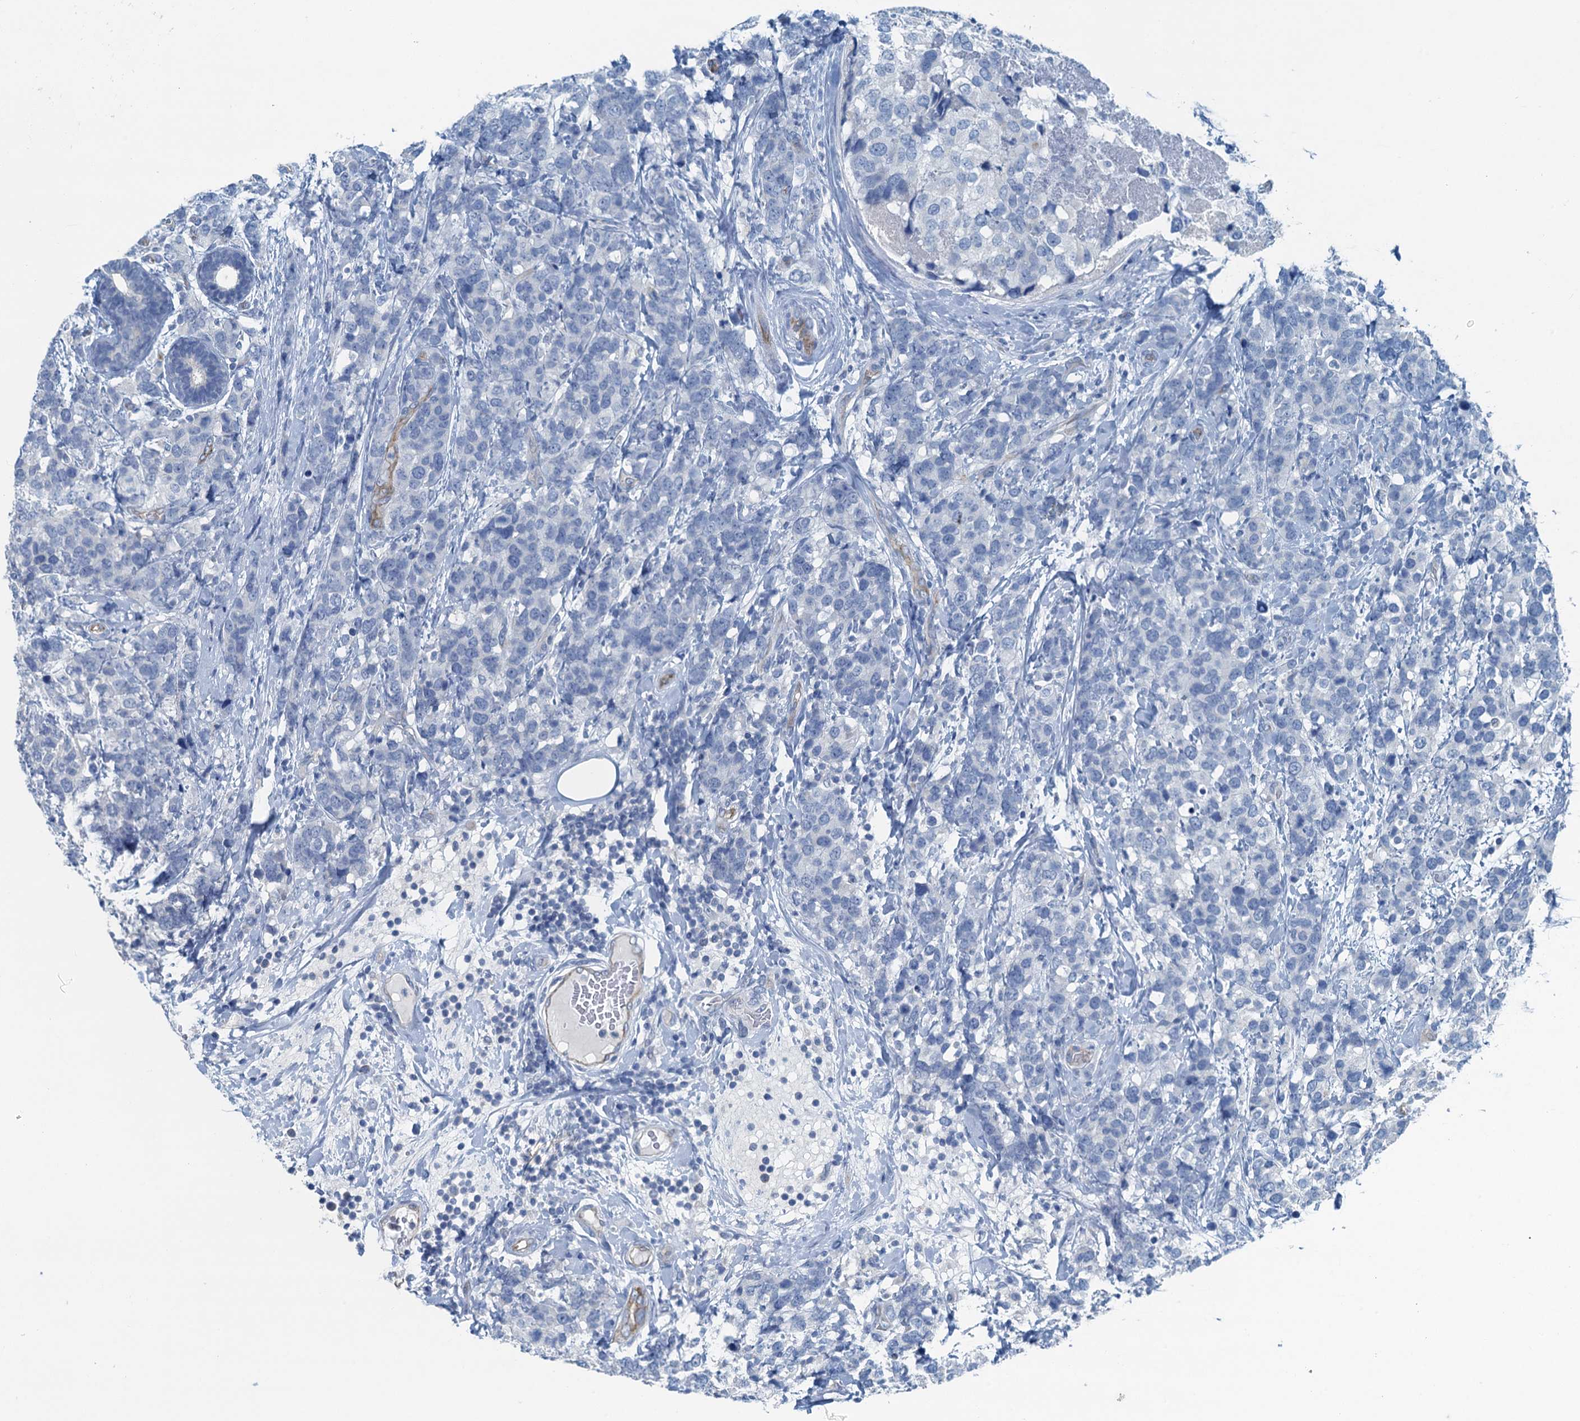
{"staining": {"intensity": "negative", "quantity": "none", "location": "none"}, "tissue": "breast cancer", "cell_type": "Tumor cells", "image_type": "cancer", "snomed": [{"axis": "morphology", "description": "Lobular carcinoma"}, {"axis": "topography", "description": "Breast"}], "caption": "Breast lobular carcinoma stained for a protein using immunohistochemistry shows no staining tumor cells.", "gene": "GFOD2", "patient": {"sex": "female", "age": 59}}